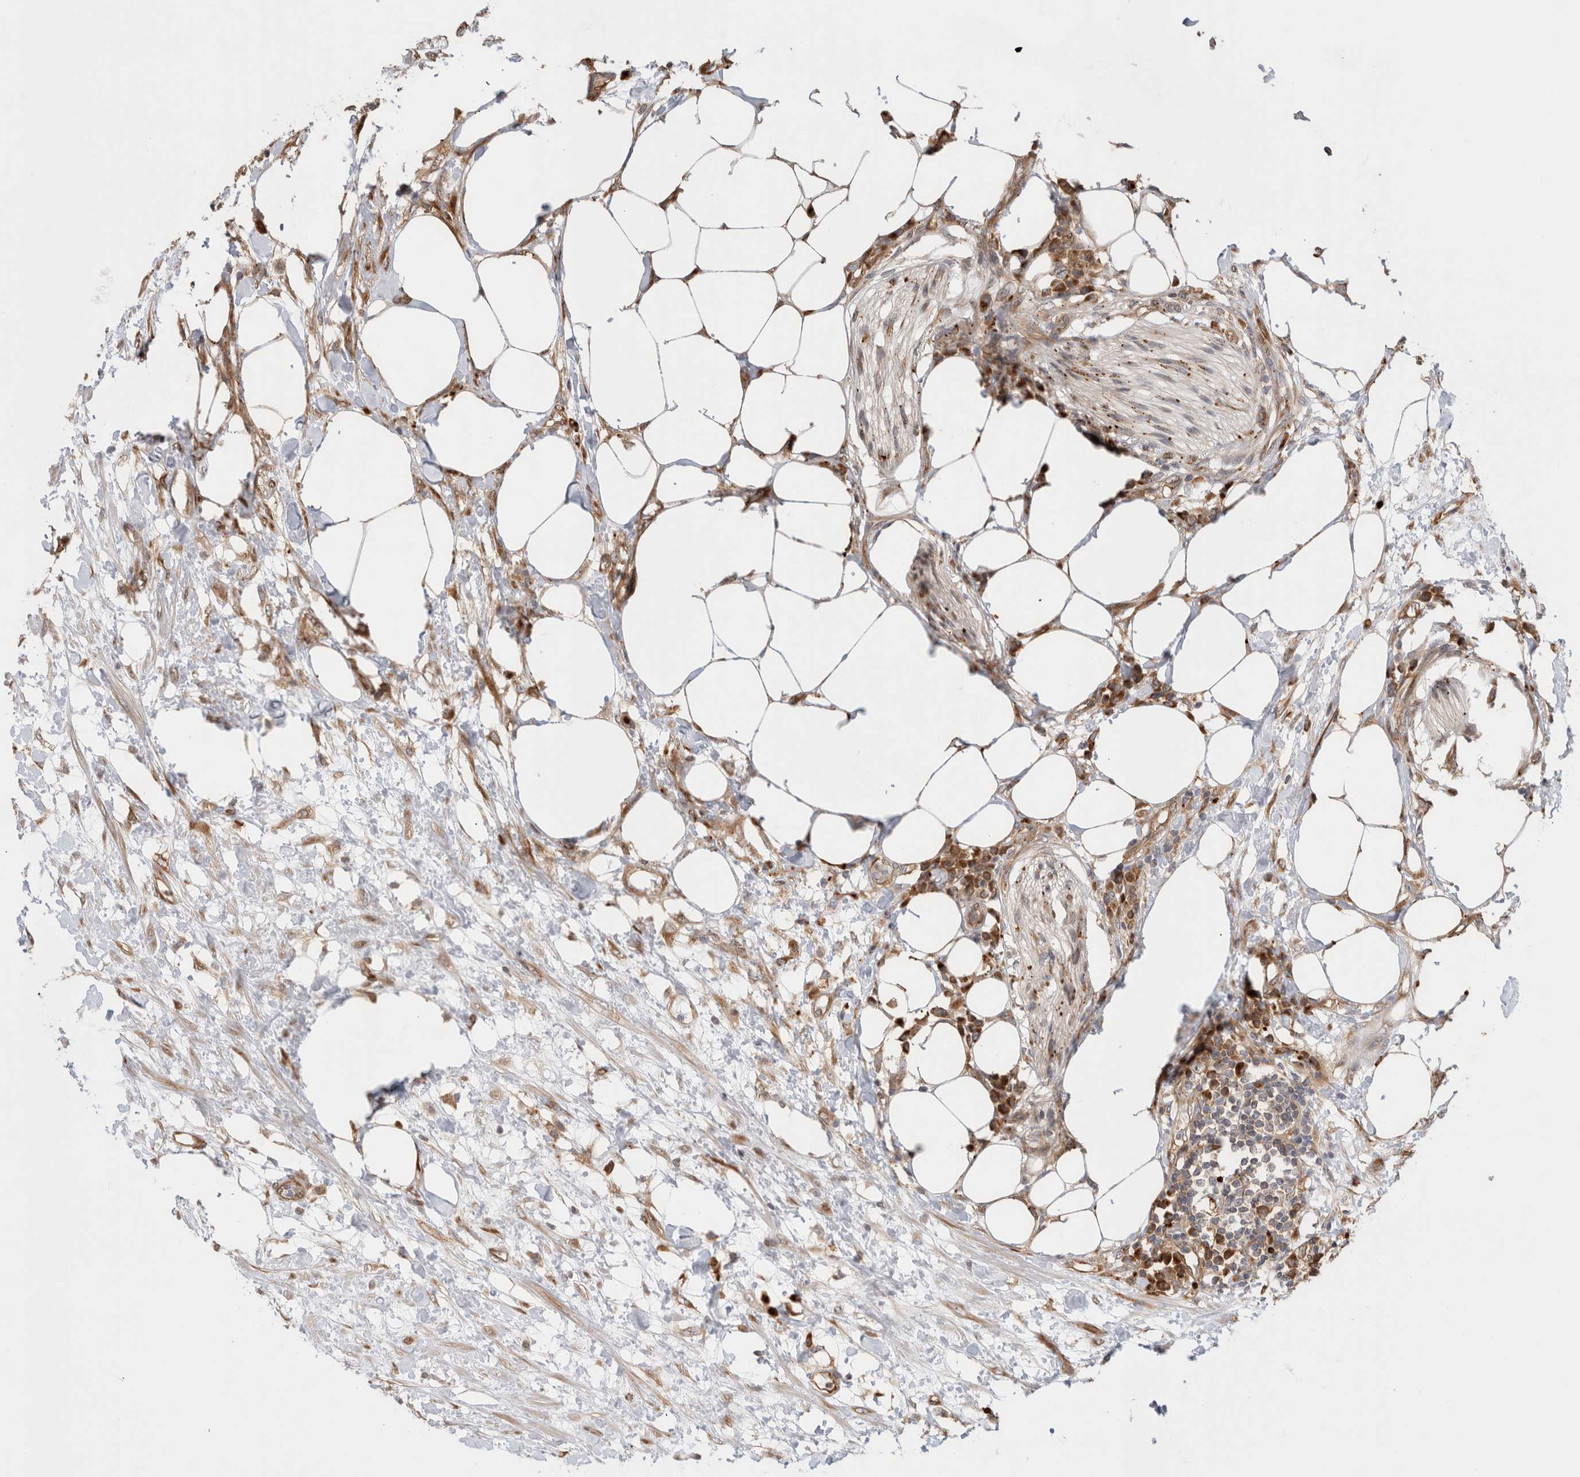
{"staining": {"intensity": "moderate", "quantity": ">75%", "location": "cytoplasmic/membranous,nuclear"}, "tissue": "colorectal cancer", "cell_type": "Tumor cells", "image_type": "cancer", "snomed": [{"axis": "morphology", "description": "Adenocarcinoma, NOS"}, {"axis": "topography", "description": "Colon"}], "caption": "Immunohistochemistry photomicrograph of colorectal cancer stained for a protein (brown), which demonstrates medium levels of moderate cytoplasmic/membranous and nuclear expression in approximately >75% of tumor cells.", "gene": "ACTL9", "patient": {"sex": "female", "age": 84}}